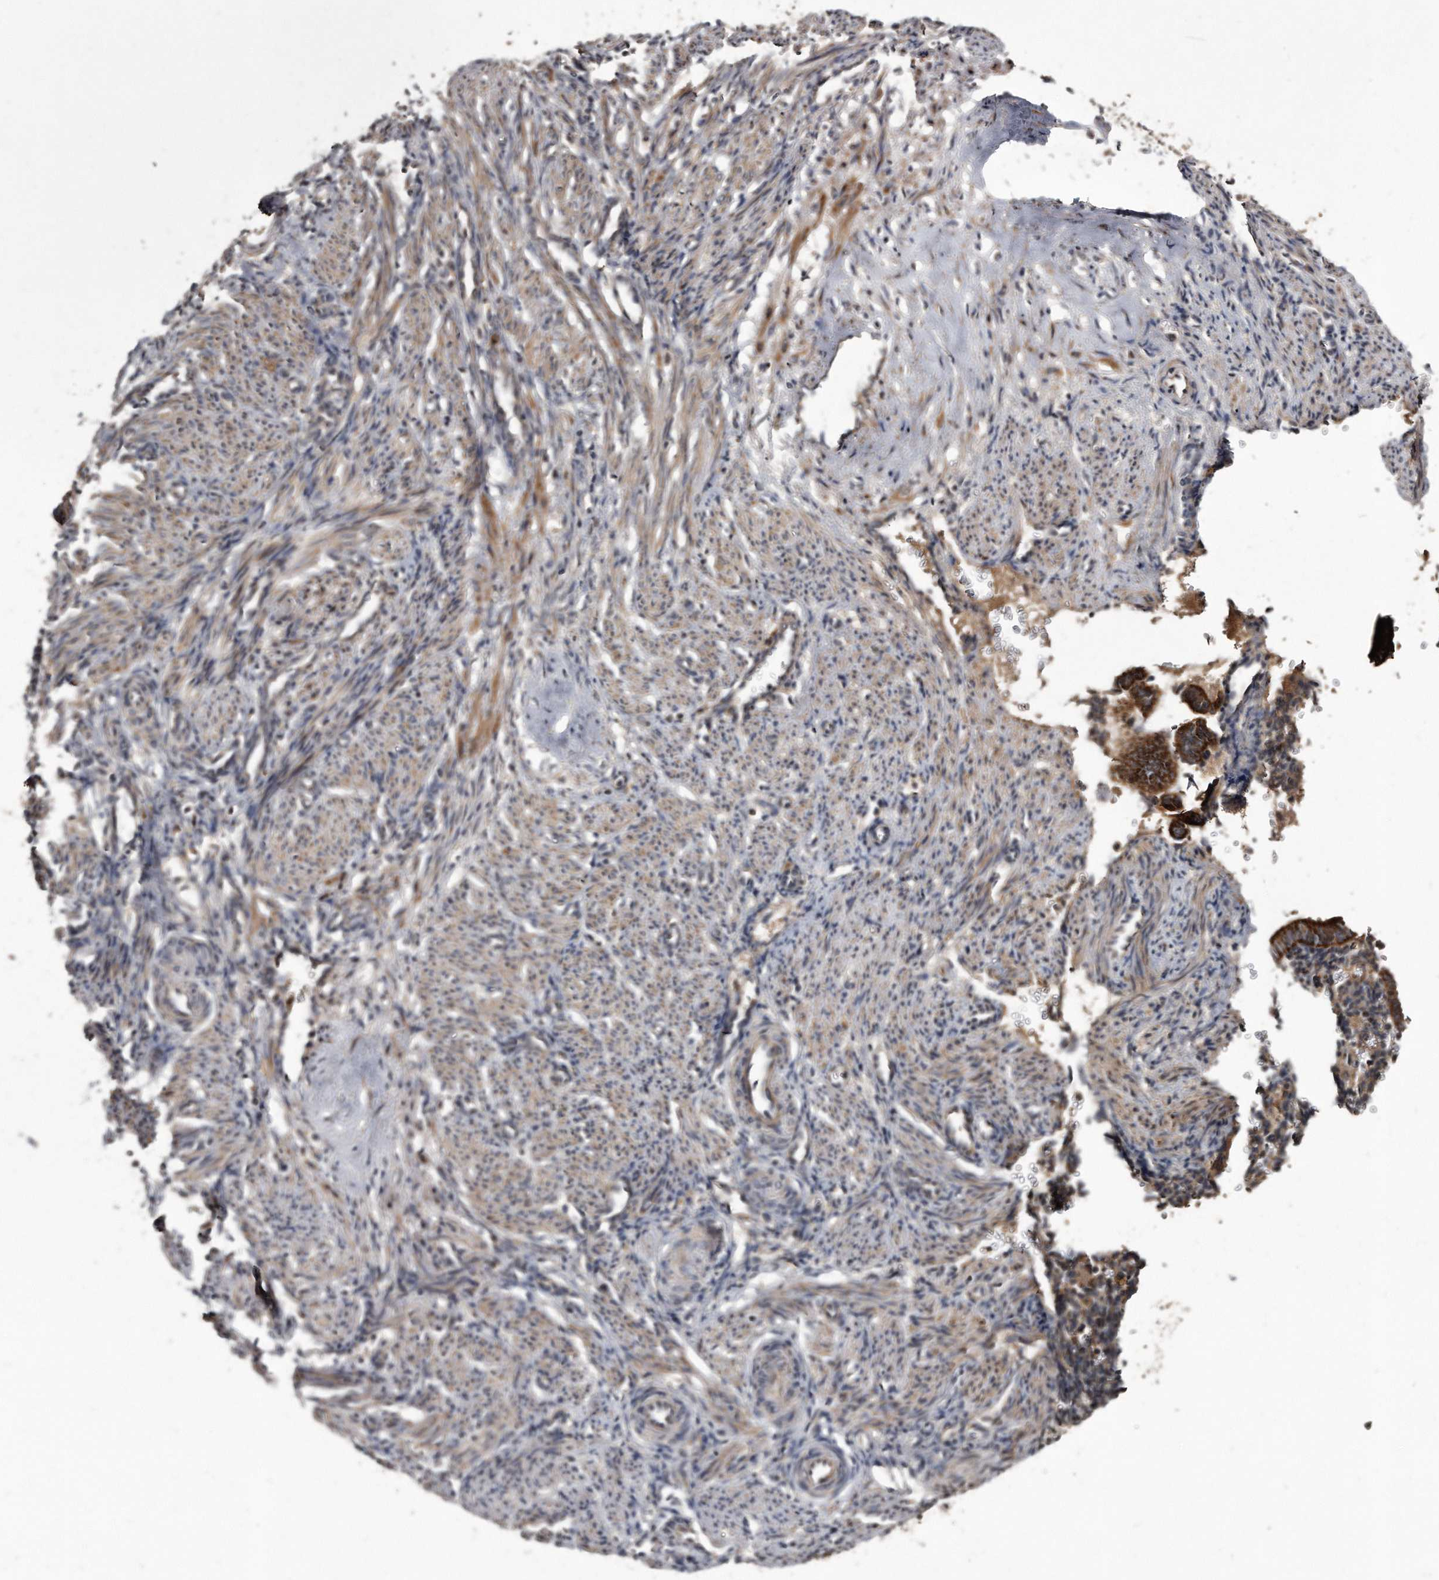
{"staining": {"intensity": "weak", "quantity": ">75%", "location": "cytoplasmic/membranous"}, "tissue": "smooth muscle", "cell_type": "Smooth muscle cells", "image_type": "normal", "snomed": [{"axis": "morphology", "description": "Normal tissue, NOS"}, {"axis": "topography", "description": "Endometrium"}], "caption": "Weak cytoplasmic/membranous positivity is seen in approximately >75% of smooth muscle cells in unremarkable smooth muscle.", "gene": "FAM136A", "patient": {"sex": "female", "age": 33}}